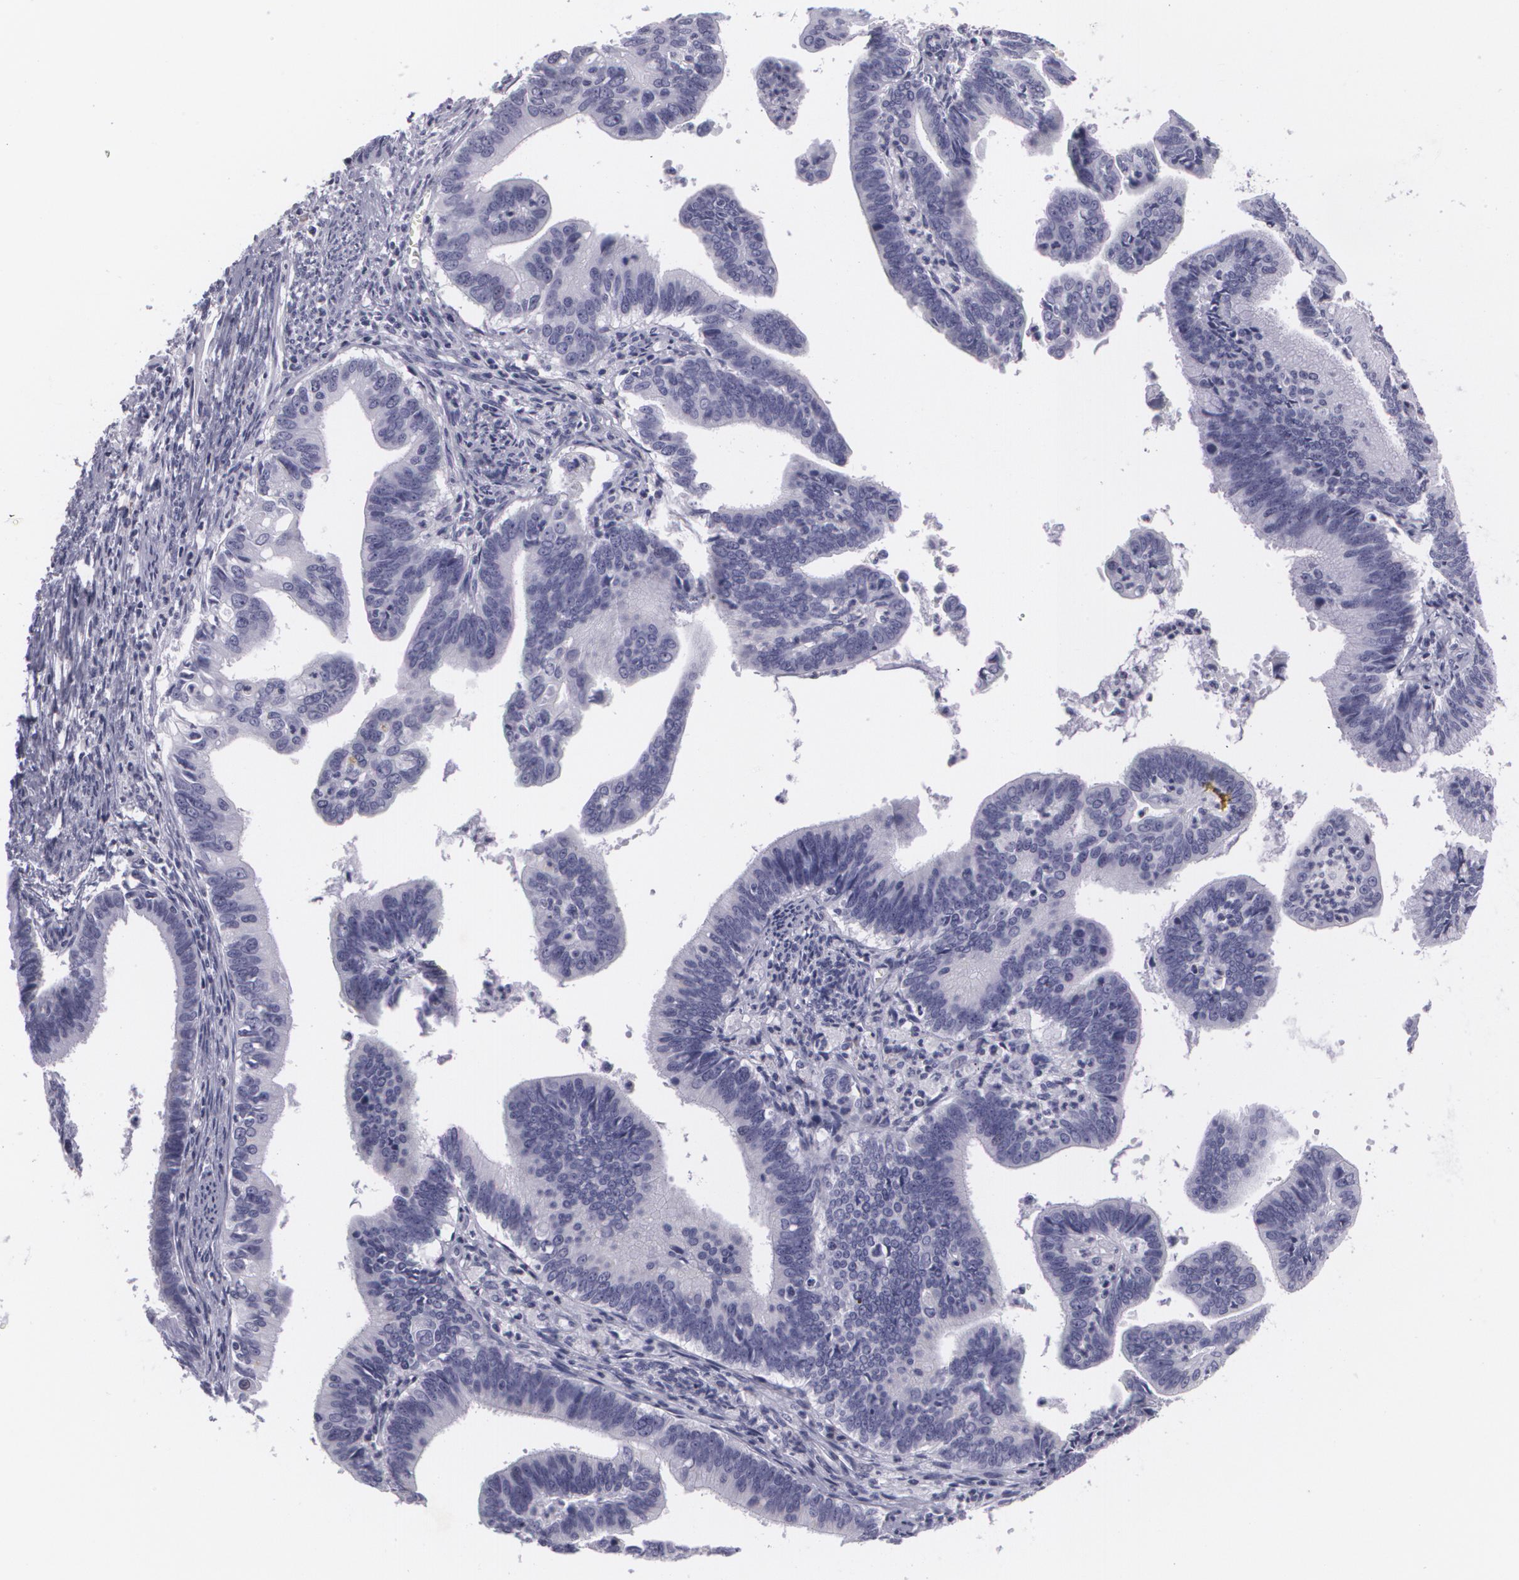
{"staining": {"intensity": "negative", "quantity": "none", "location": "none"}, "tissue": "cervical cancer", "cell_type": "Tumor cells", "image_type": "cancer", "snomed": [{"axis": "morphology", "description": "Adenocarcinoma, NOS"}, {"axis": "topography", "description": "Cervix"}], "caption": "Human cervical cancer (adenocarcinoma) stained for a protein using immunohistochemistry reveals no staining in tumor cells.", "gene": "MAP2", "patient": {"sex": "female", "age": 47}}